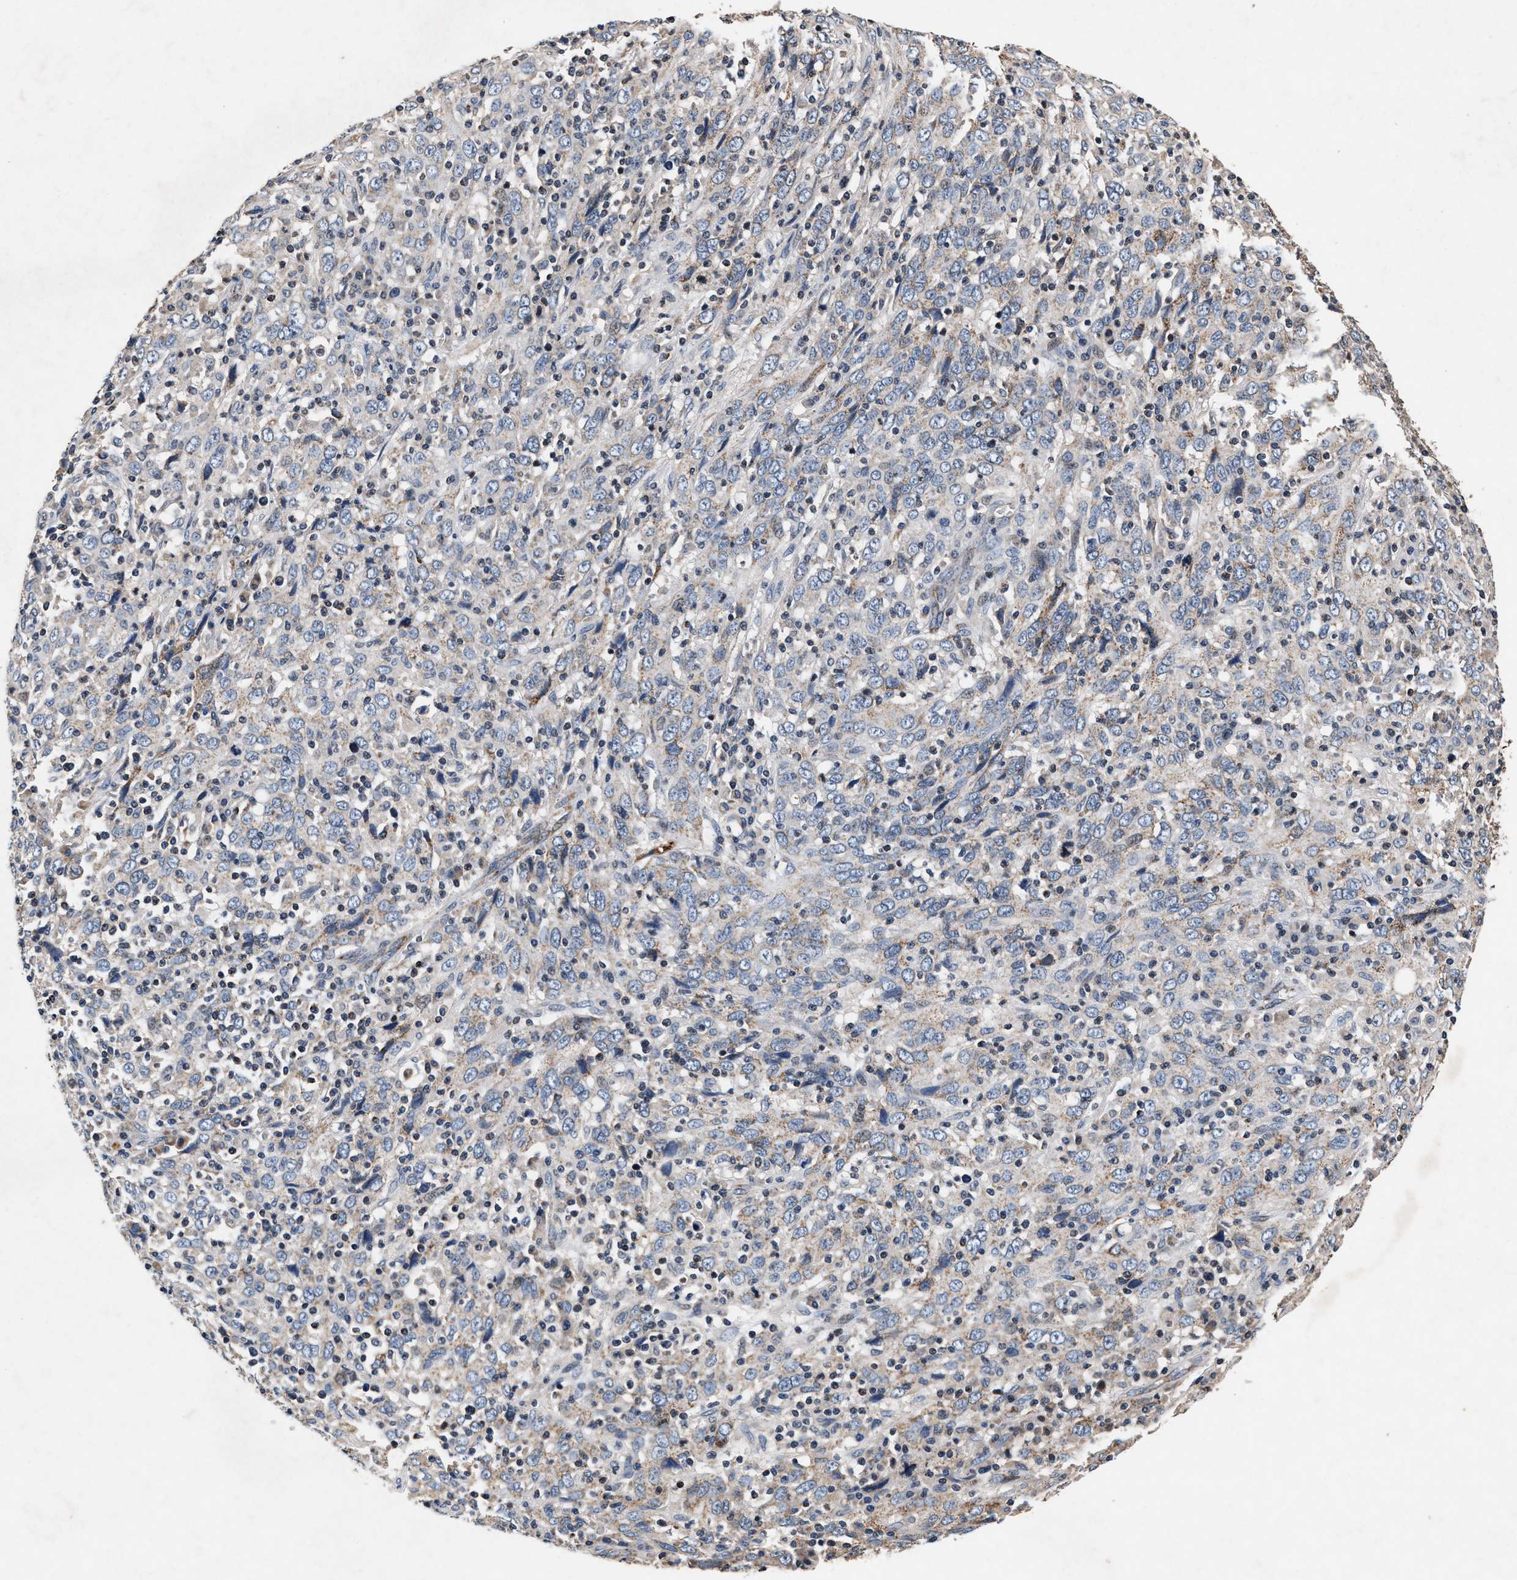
{"staining": {"intensity": "weak", "quantity": "<25%", "location": "cytoplasmic/membranous"}, "tissue": "cervical cancer", "cell_type": "Tumor cells", "image_type": "cancer", "snomed": [{"axis": "morphology", "description": "Squamous cell carcinoma, NOS"}, {"axis": "topography", "description": "Cervix"}], "caption": "Image shows no protein positivity in tumor cells of cervical squamous cell carcinoma tissue.", "gene": "PKD2L1", "patient": {"sex": "female", "age": 46}}